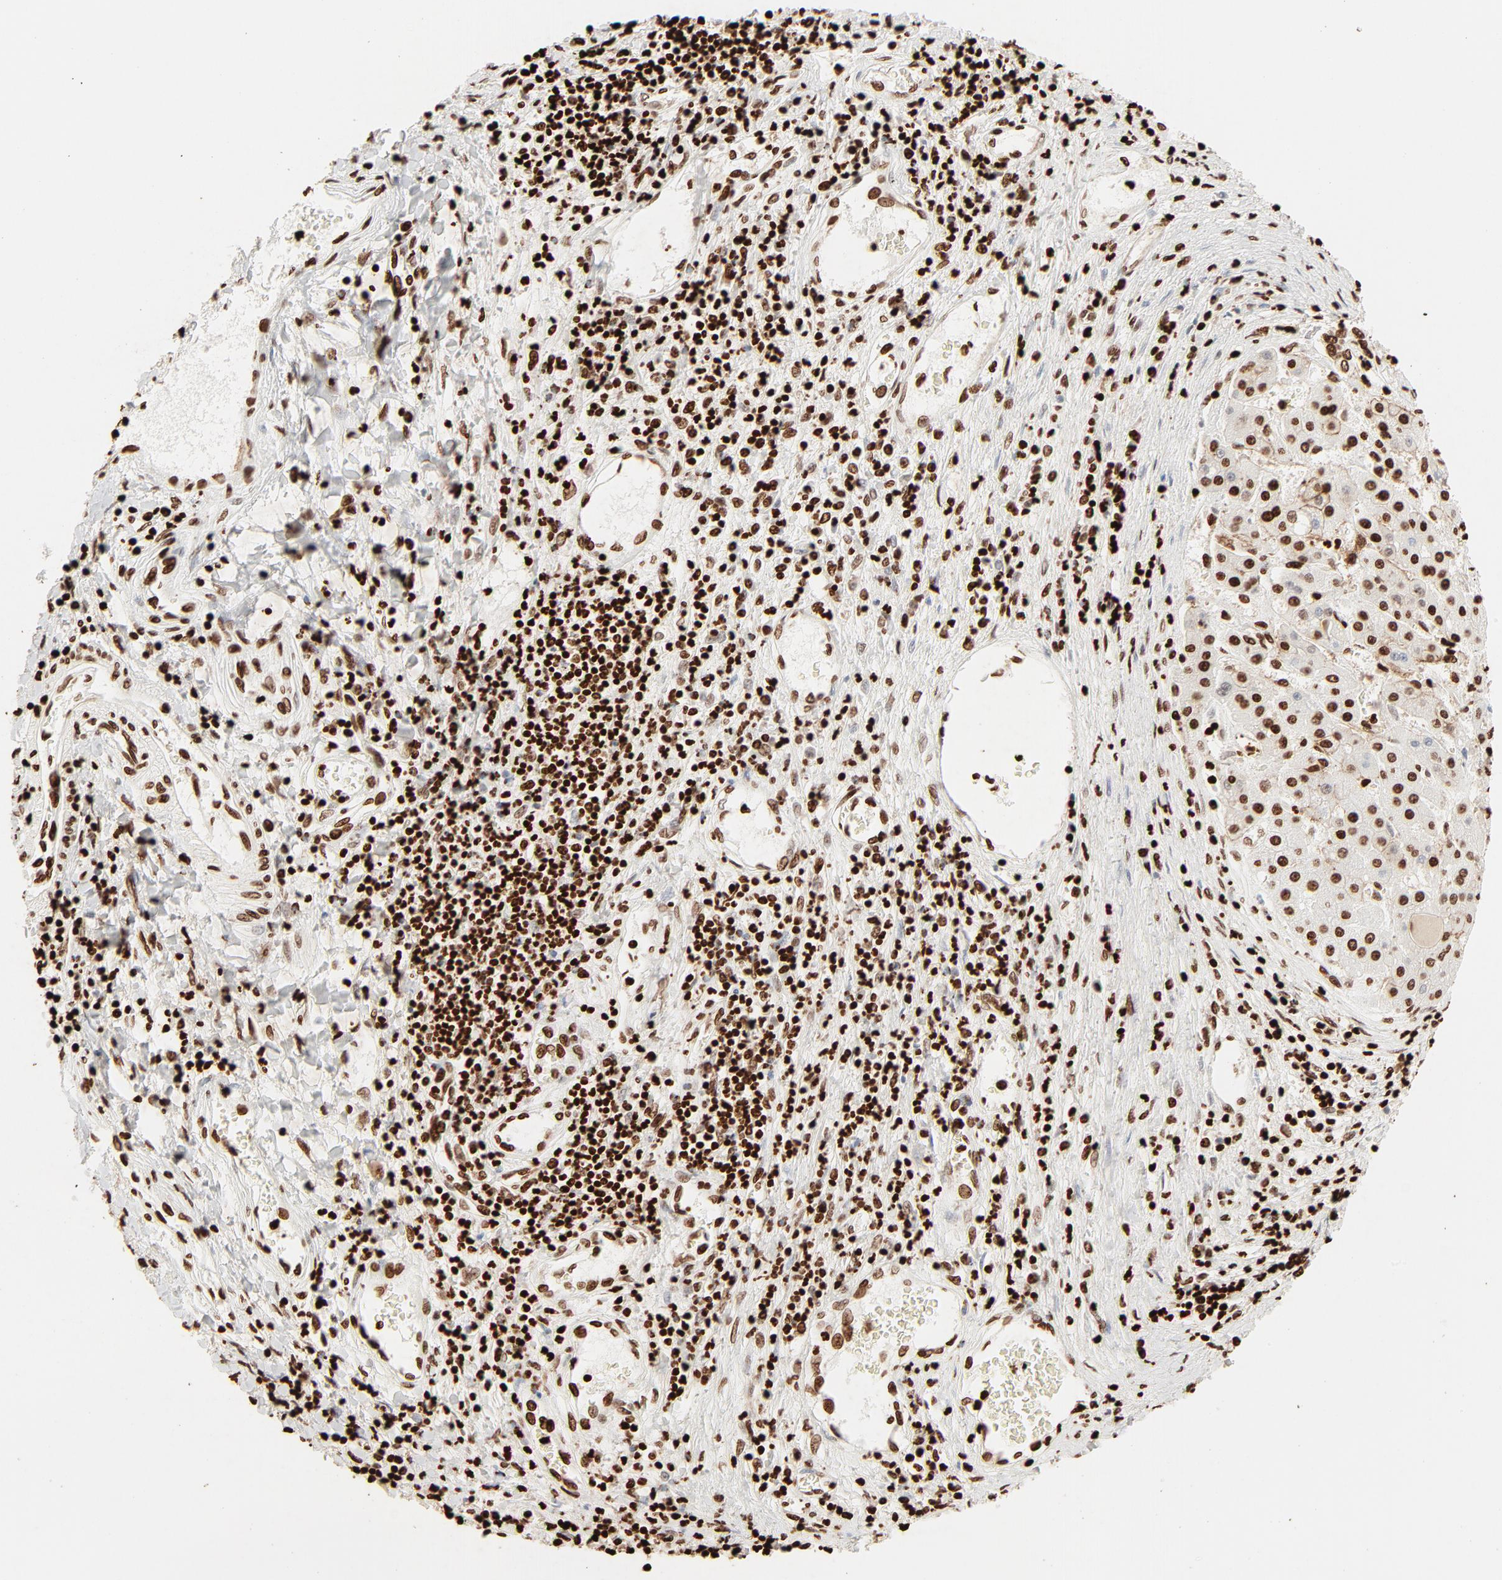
{"staining": {"intensity": "strong", "quantity": ">75%", "location": "nuclear"}, "tissue": "liver cancer", "cell_type": "Tumor cells", "image_type": "cancer", "snomed": [{"axis": "morphology", "description": "Carcinoma, Hepatocellular, NOS"}, {"axis": "topography", "description": "Liver"}], "caption": "Immunohistochemical staining of liver cancer shows high levels of strong nuclear expression in about >75% of tumor cells. The protein is stained brown, and the nuclei are stained in blue (DAB IHC with brightfield microscopy, high magnification).", "gene": "HMGB2", "patient": {"sex": "male", "age": 24}}